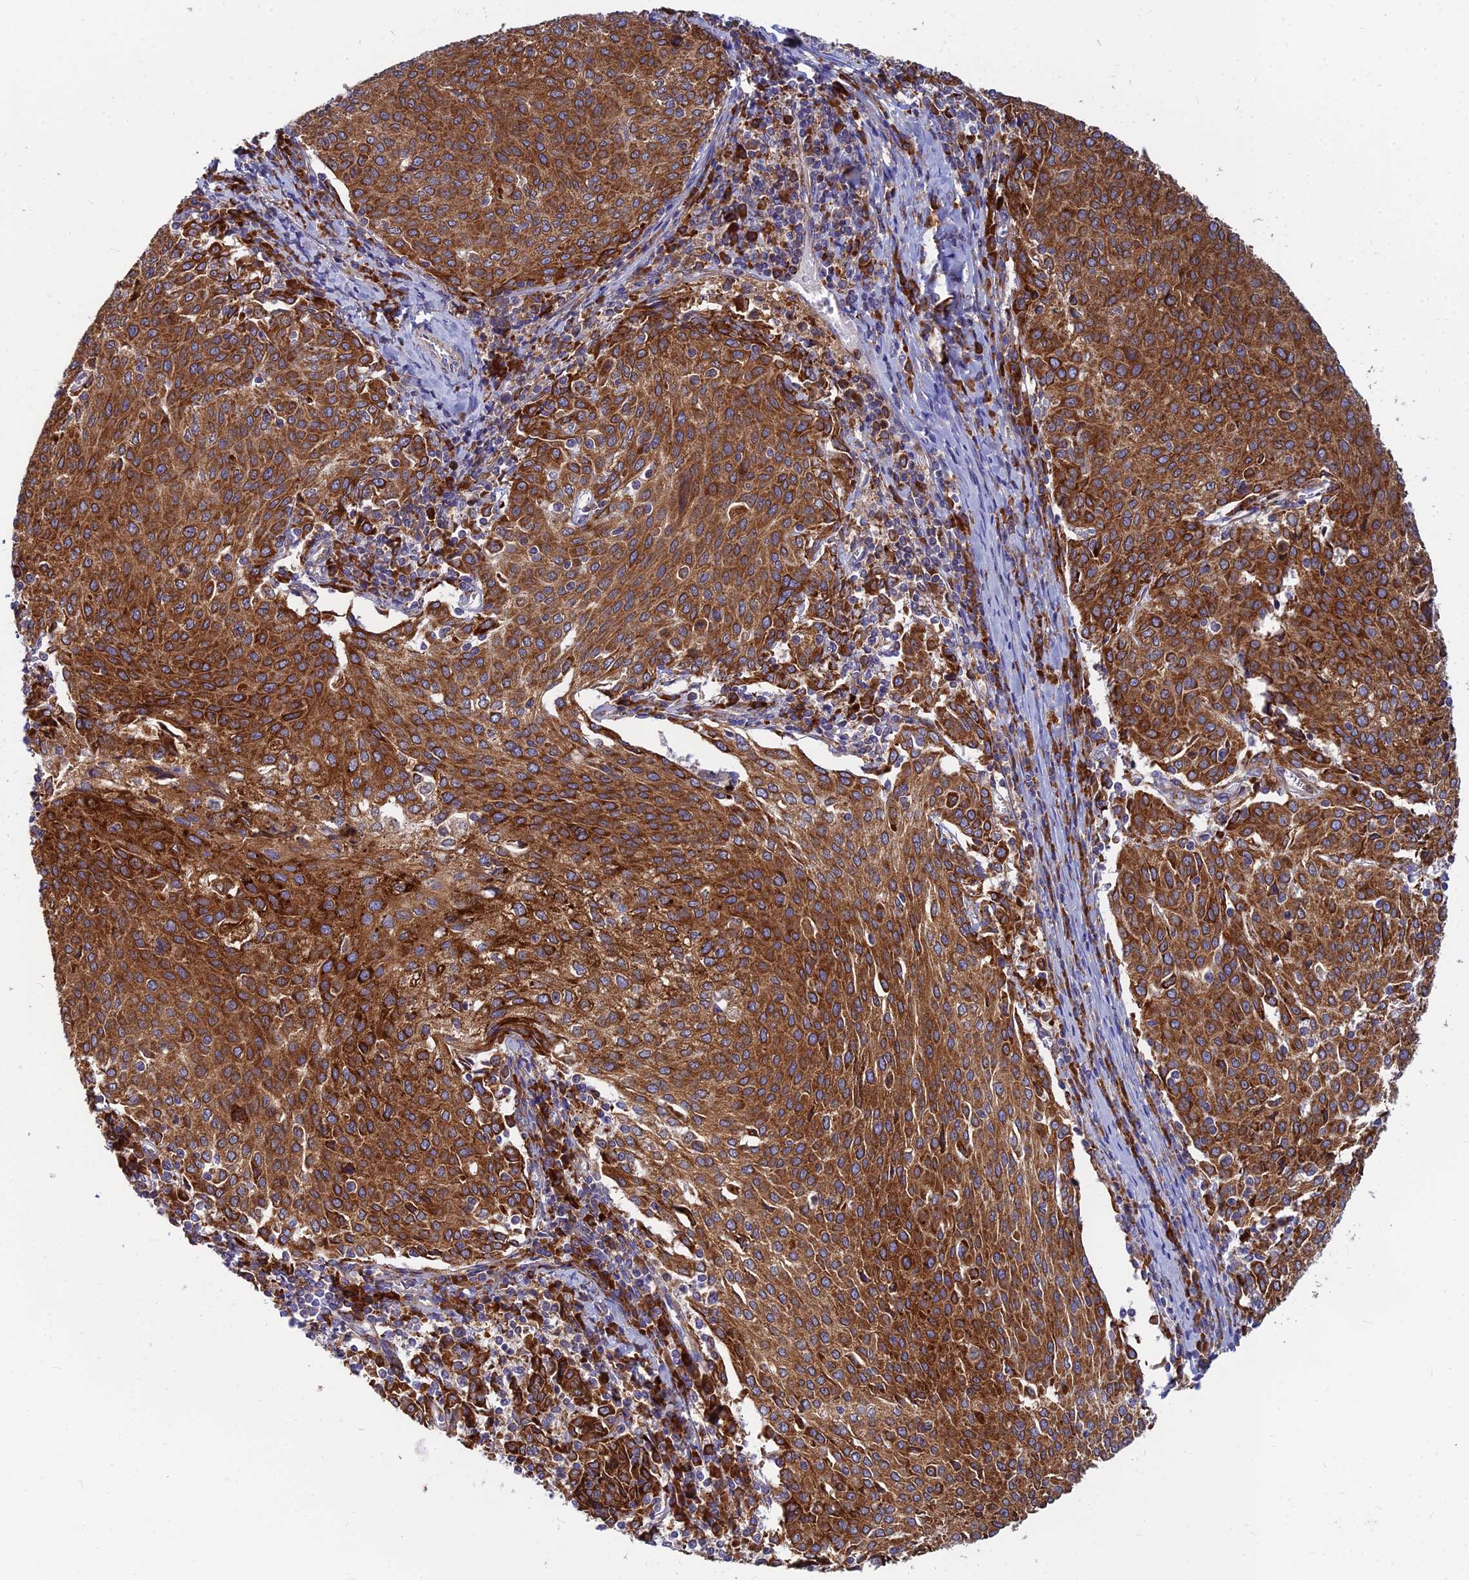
{"staining": {"intensity": "strong", "quantity": ">75%", "location": "cytoplasmic/membranous"}, "tissue": "cervical cancer", "cell_type": "Tumor cells", "image_type": "cancer", "snomed": [{"axis": "morphology", "description": "Squamous cell carcinoma, NOS"}, {"axis": "topography", "description": "Cervix"}], "caption": "This histopathology image displays cervical cancer stained with IHC to label a protein in brown. The cytoplasmic/membranous of tumor cells show strong positivity for the protein. Nuclei are counter-stained blue.", "gene": "CCT6B", "patient": {"sex": "female", "age": 46}}